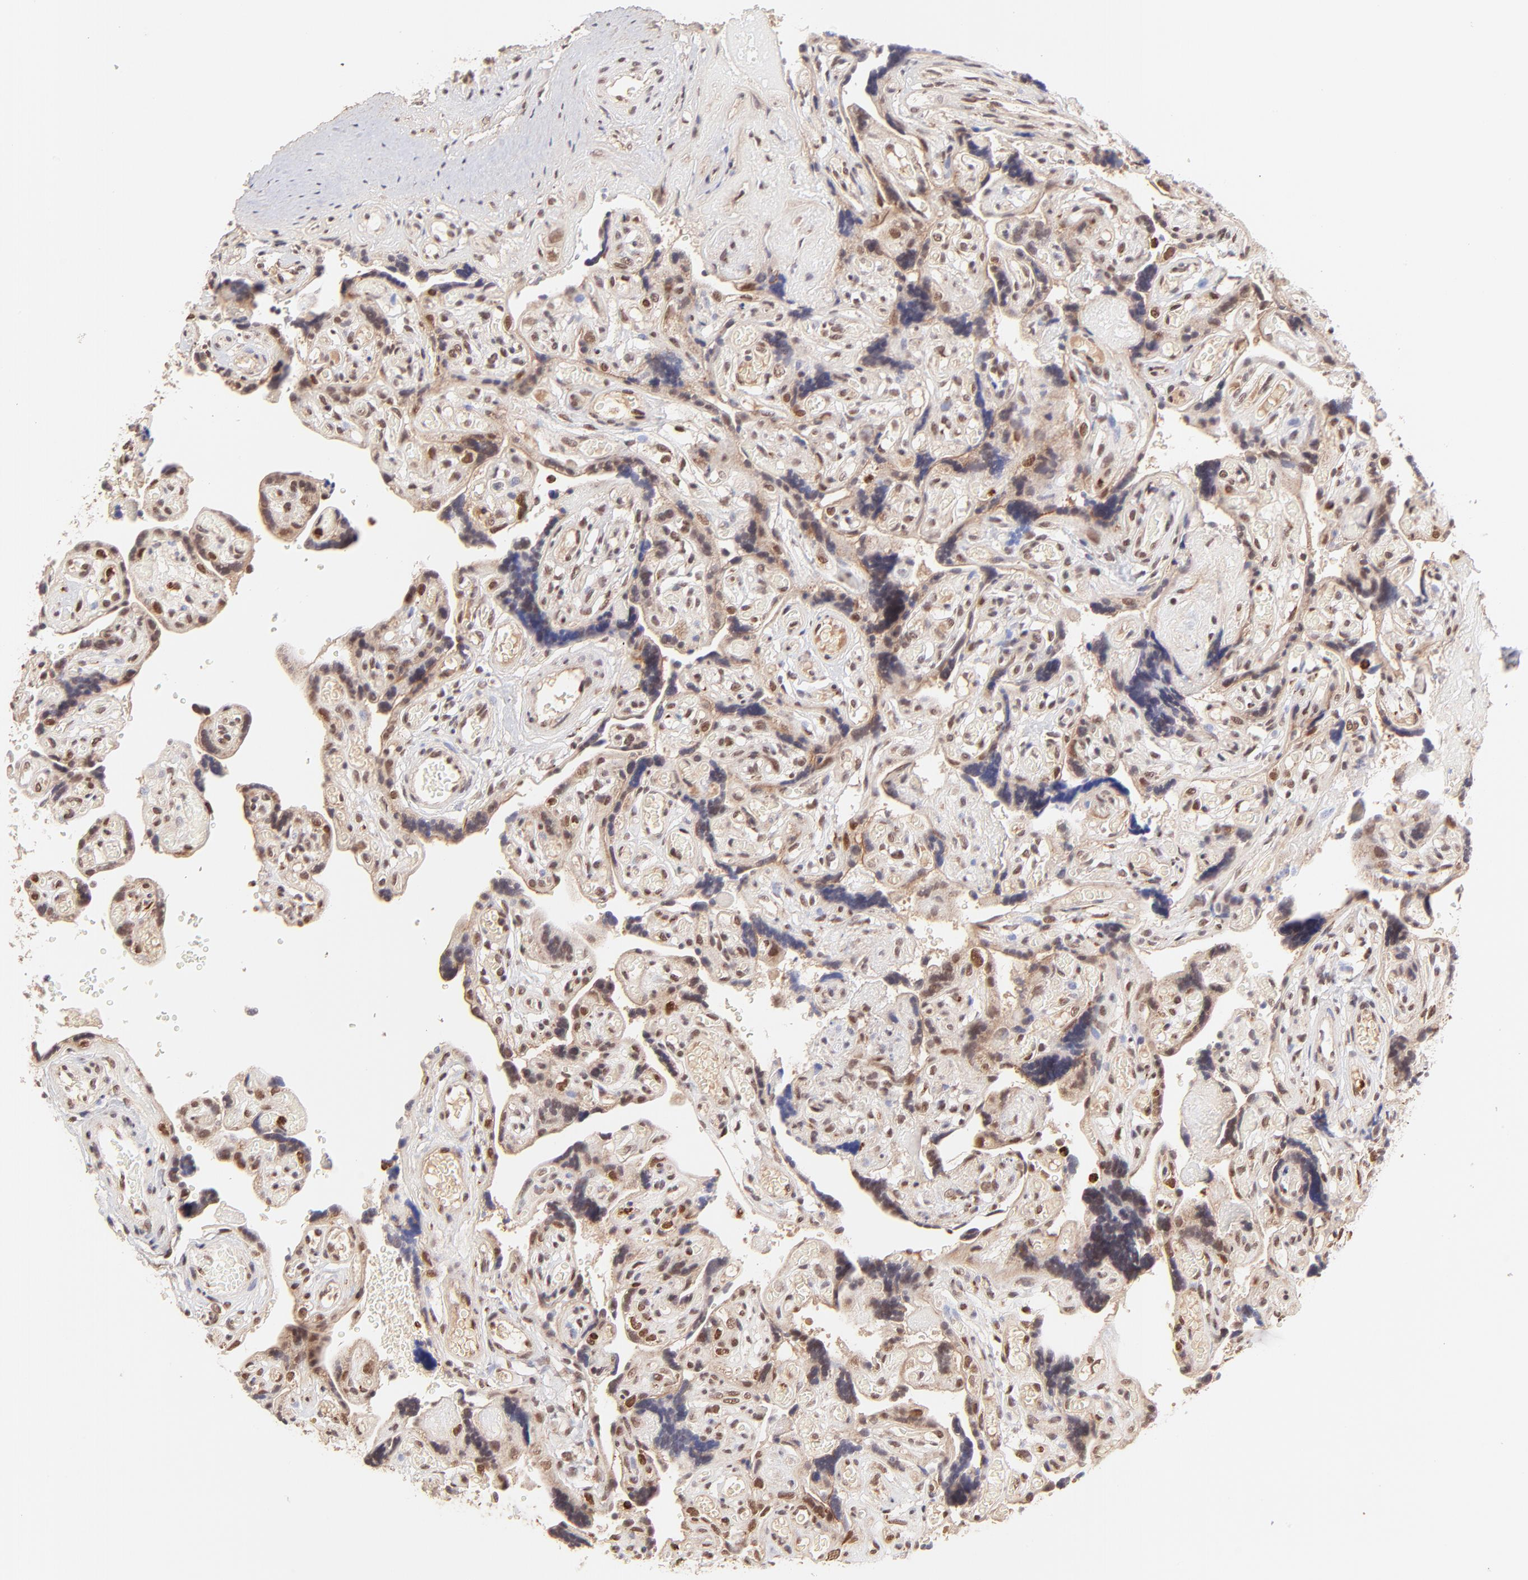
{"staining": {"intensity": "strong", "quantity": ">75%", "location": "nuclear"}, "tissue": "placenta", "cell_type": "Decidual cells", "image_type": "normal", "snomed": [{"axis": "morphology", "description": "Normal tissue, NOS"}, {"axis": "topography", "description": "Placenta"}], "caption": "Protein expression by IHC reveals strong nuclear staining in about >75% of decidual cells in normal placenta. (DAB (3,3'-diaminobenzidine) IHC with brightfield microscopy, high magnification).", "gene": "MED12", "patient": {"sex": "female", "age": 30}}